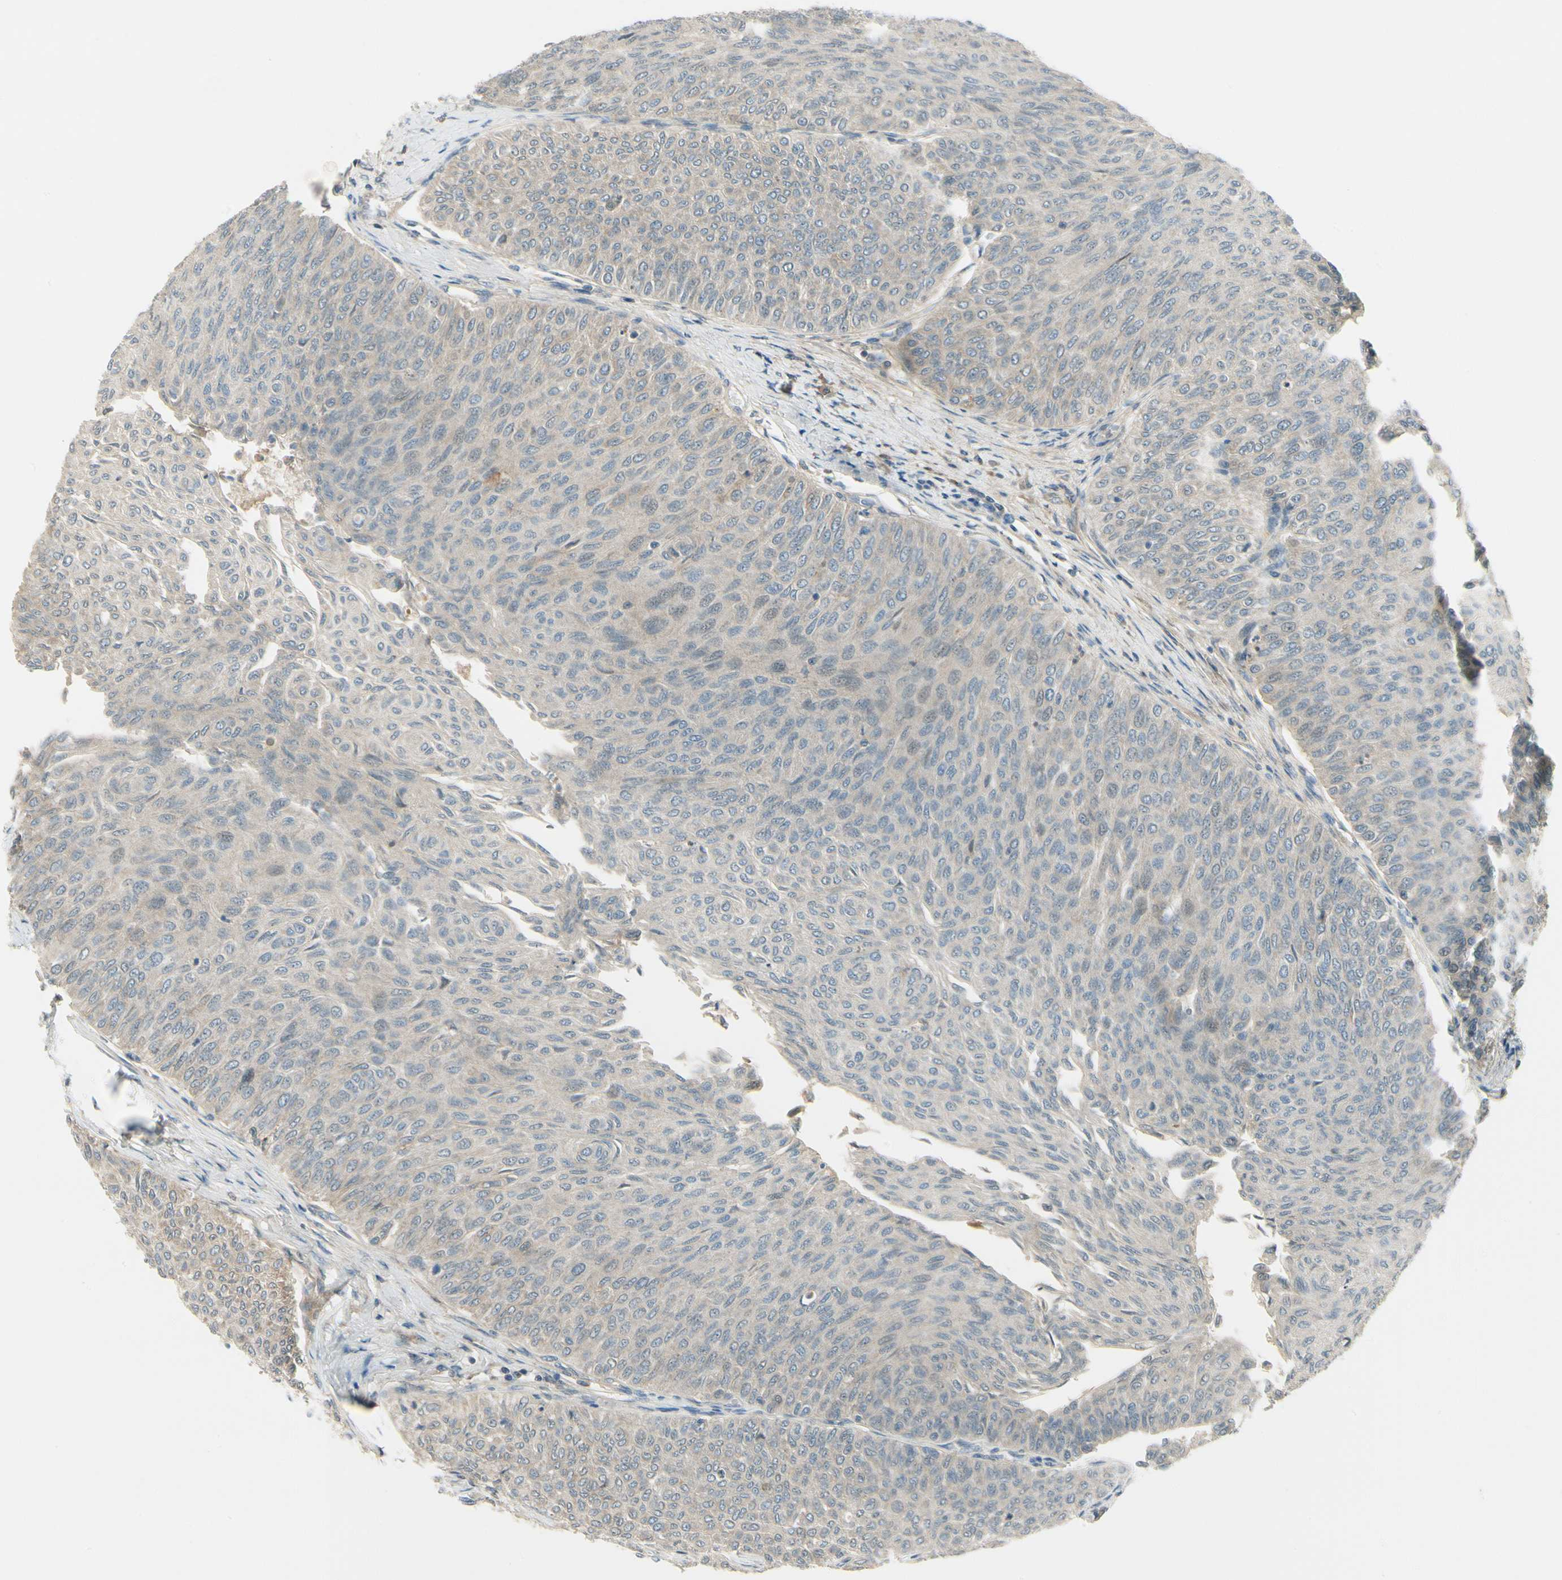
{"staining": {"intensity": "negative", "quantity": "none", "location": "none"}, "tissue": "urothelial cancer", "cell_type": "Tumor cells", "image_type": "cancer", "snomed": [{"axis": "morphology", "description": "Urothelial carcinoma, Low grade"}, {"axis": "topography", "description": "Urinary bladder"}], "caption": "Immunohistochemical staining of urothelial cancer exhibits no significant staining in tumor cells. (DAB (3,3'-diaminobenzidine) immunohistochemistry (IHC) with hematoxylin counter stain).", "gene": "EPHB3", "patient": {"sex": "male", "age": 78}}